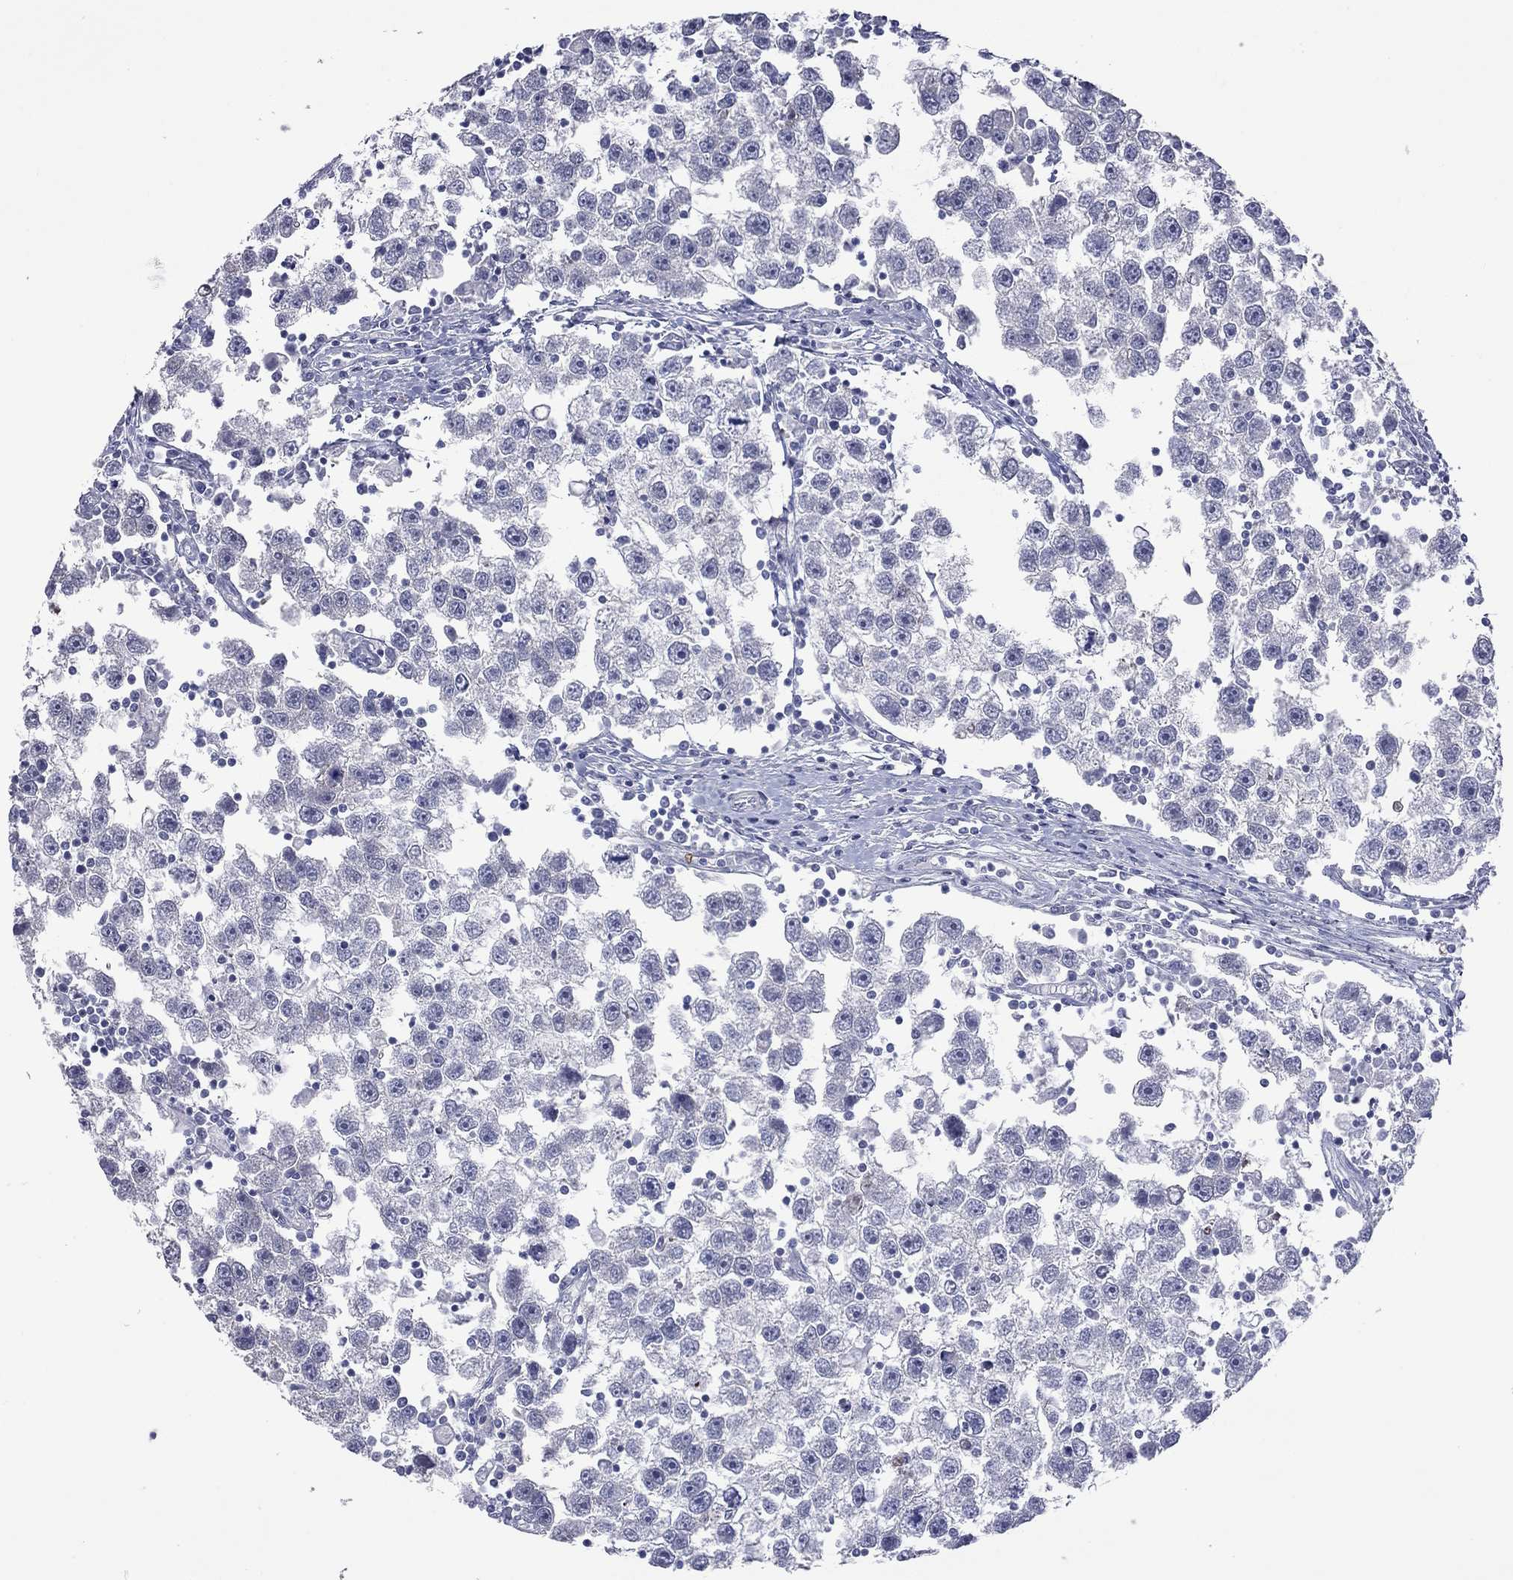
{"staining": {"intensity": "negative", "quantity": "none", "location": "none"}, "tissue": "testis cancer", "cell_type": "Tumor cells", "image_type": "cancer", "snomed": [{"axis": "morphology", "description": "Seminoma, NOS"}, {"axis": "topography", "description": "Testis"}], "caption": "This is an immunohistochemistry (IHC) image of human seminoma (testis). There is no expression in tumor cells.", "gene": "ACTL7B", "patient": {"sex": "male", "age": 30}}